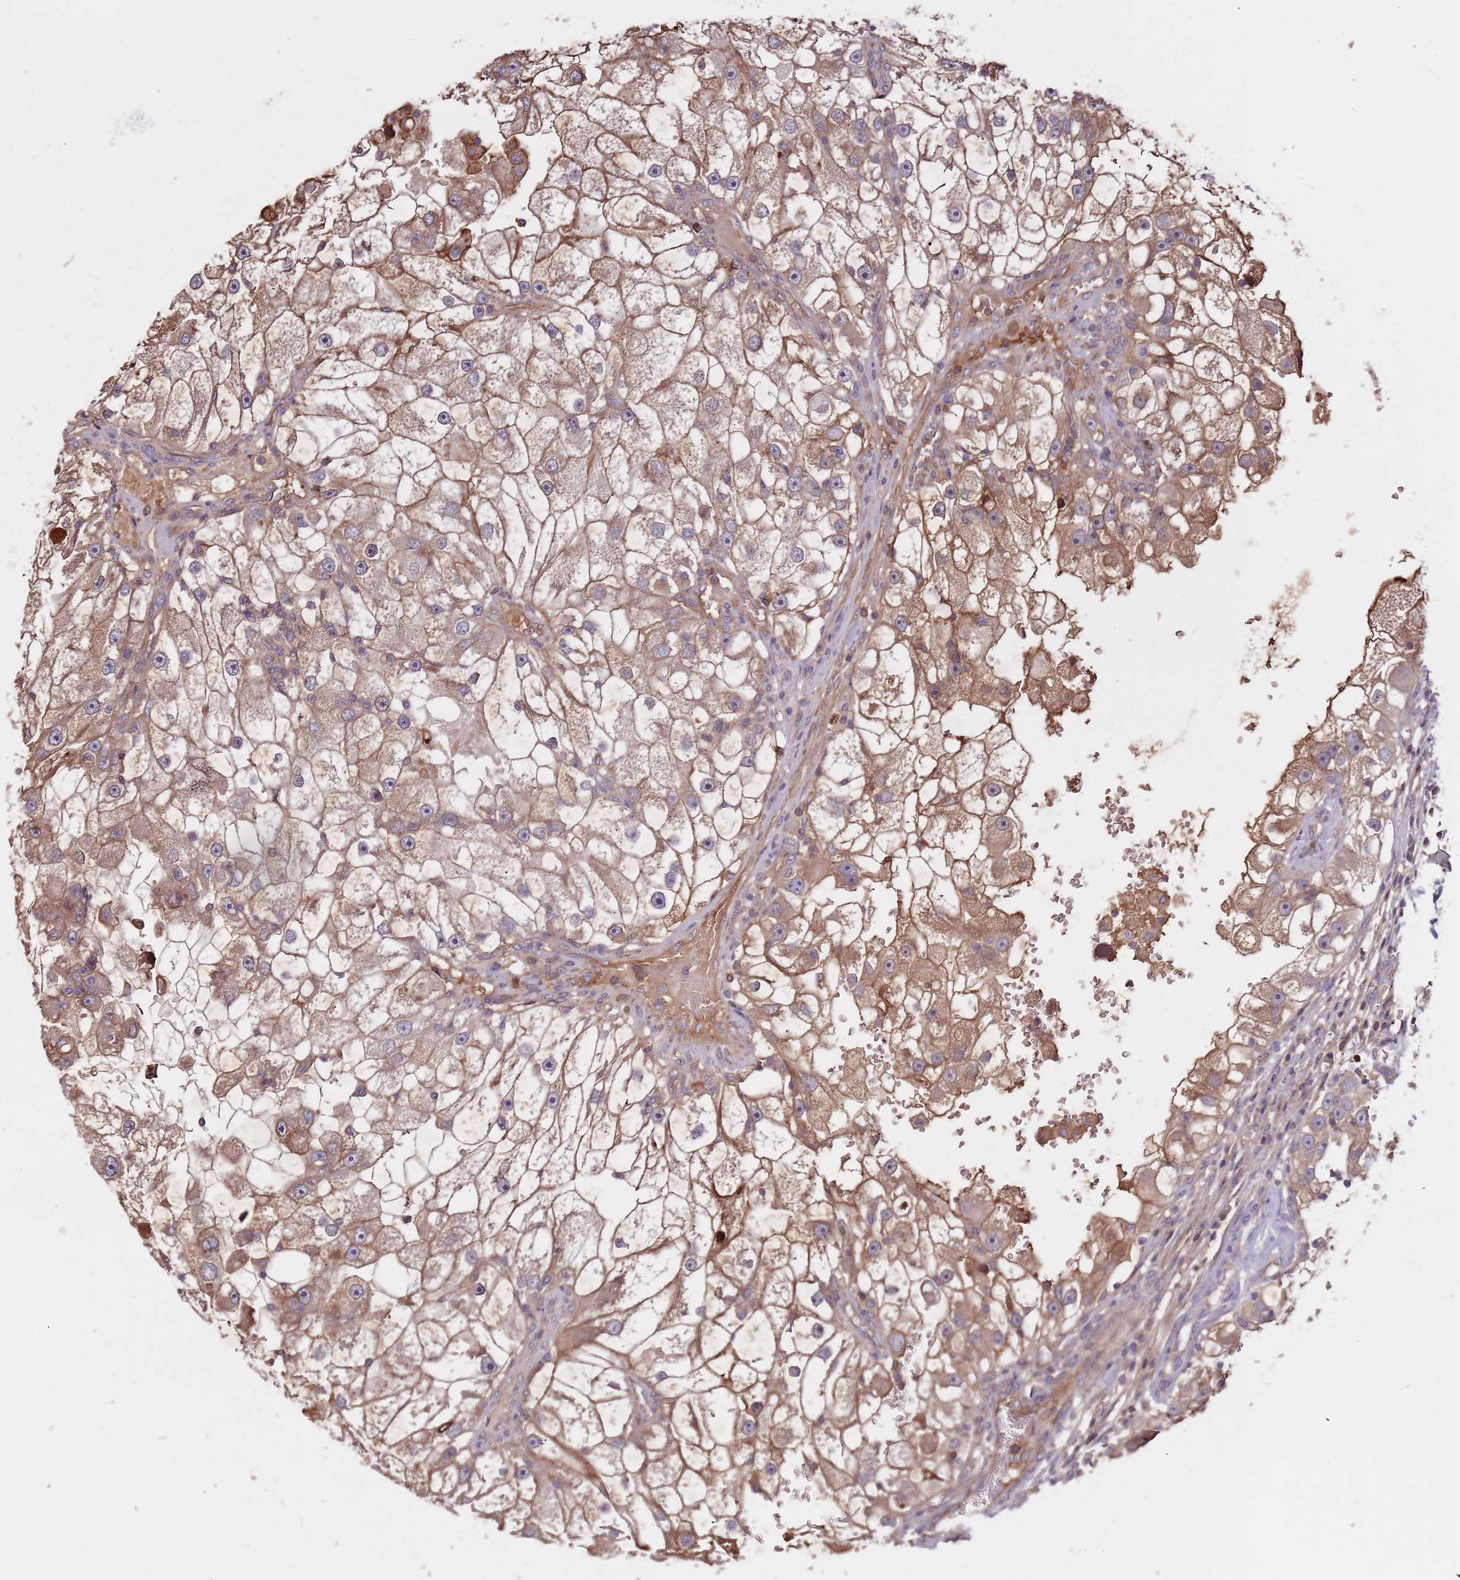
{"staining": {"intensity": "moderate", "quantity": ">75%", "location": "cytoplasmic/membranous"}, "tissue": "renal cancer", "cell_type": "Tumor cells", "image_type": "cancer", "snomed": [{"axis": "morphology", "description": "Adenocarcinoma, NOS"}, {"axis": "topography", "description": "Kidney"}], "caption": "This micrograph exhibits immunohistochemistry staining of renal adenocarcinoma, with medium moderate cytoplasmic/membranous expression in approximately >75% of tumor cells.", "gene": "DENR", "patient": {"sex": "male", "age": 63}}